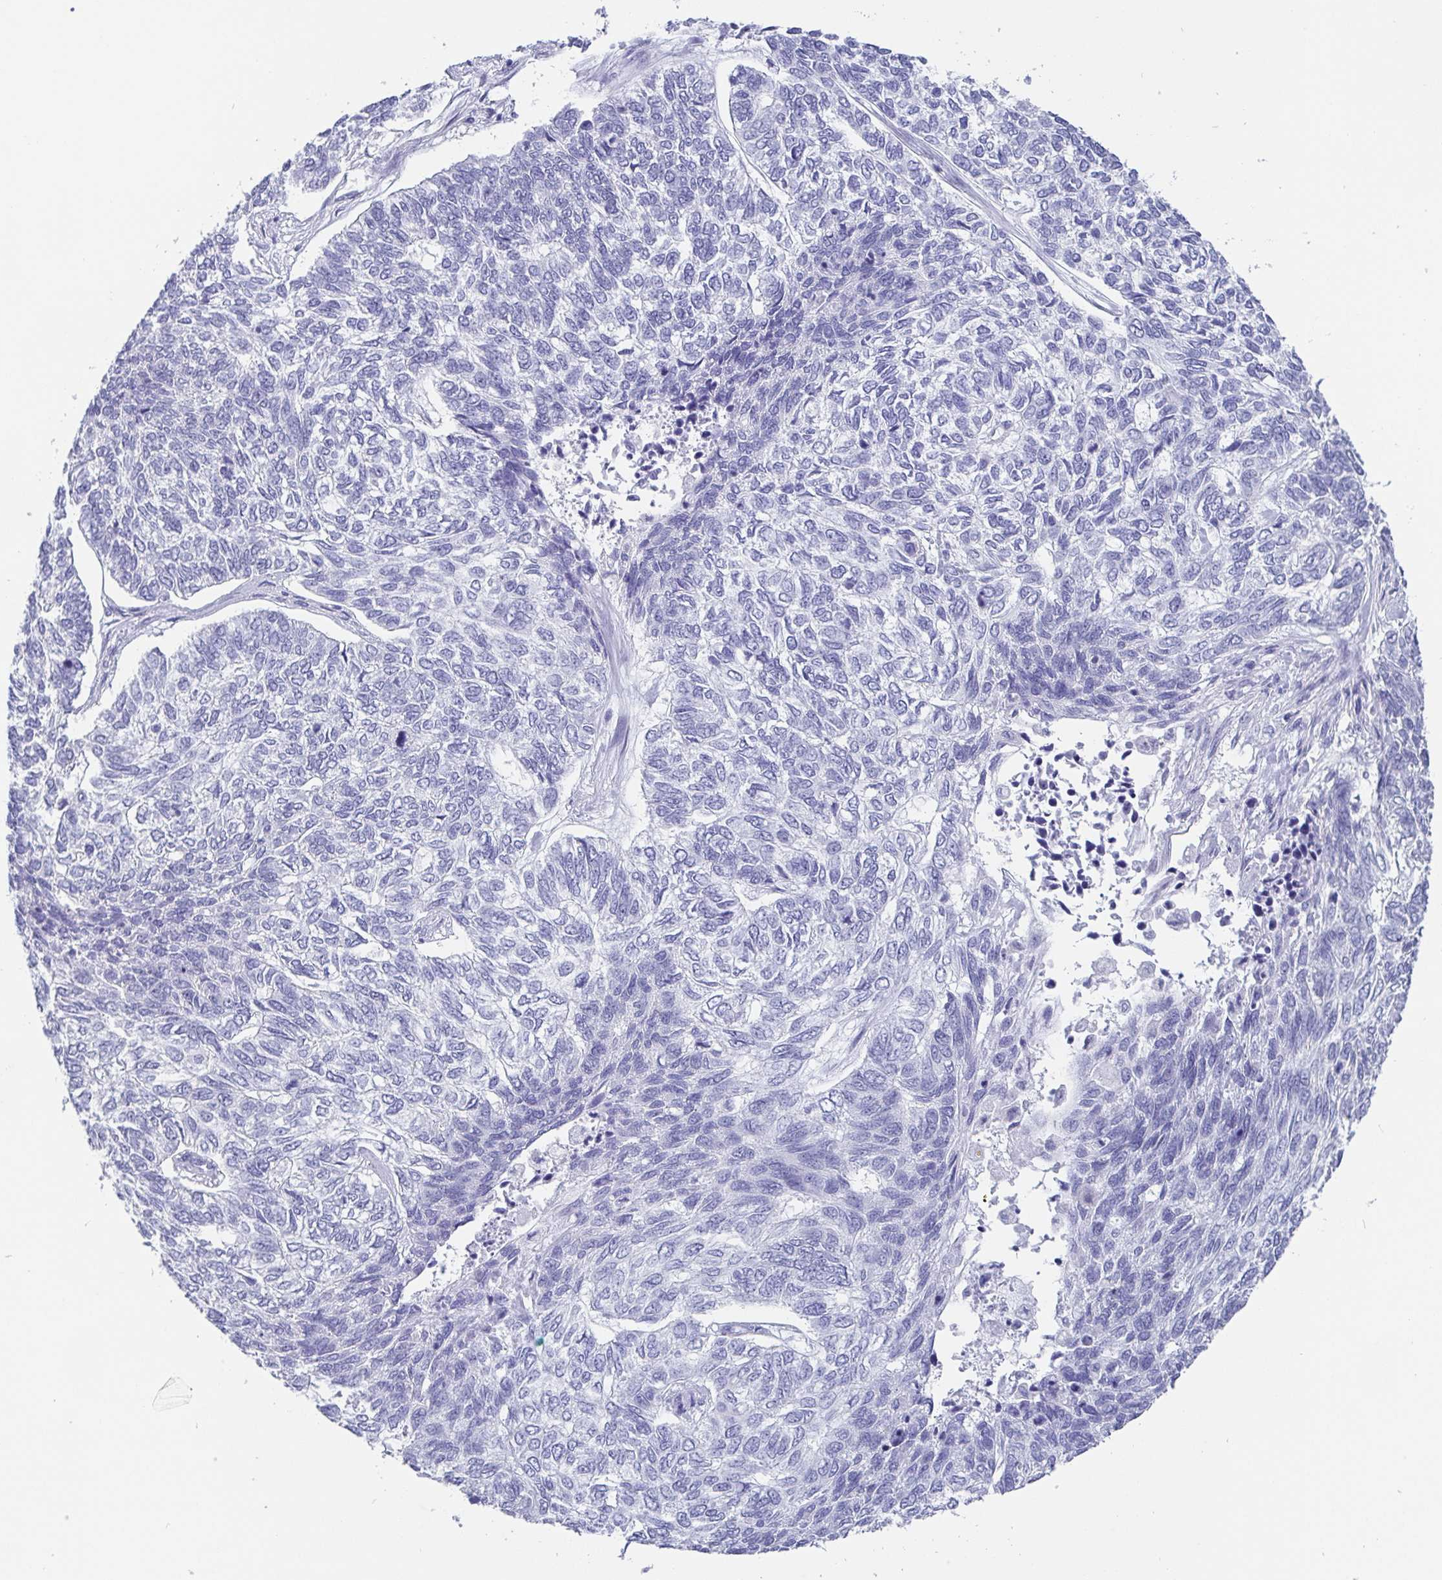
{"staining": {"intensity": "negative", "quantity": "none", "location": "none"}, "tissue": "skin cancer", "cell_type": "Tumor cells", "image_type": "cancer", "snomed": [{"axis": "morphology", "description": "Basal cell carcinoma"}, {"axis": "topography", "description": "Skin"}], "caption": "Histopathology image shows no protein positivity in tumor cells of skin basal cell carcinoma tissue.", "gene": "SCGN", "patient": {"sex": "female", "age": 65}}